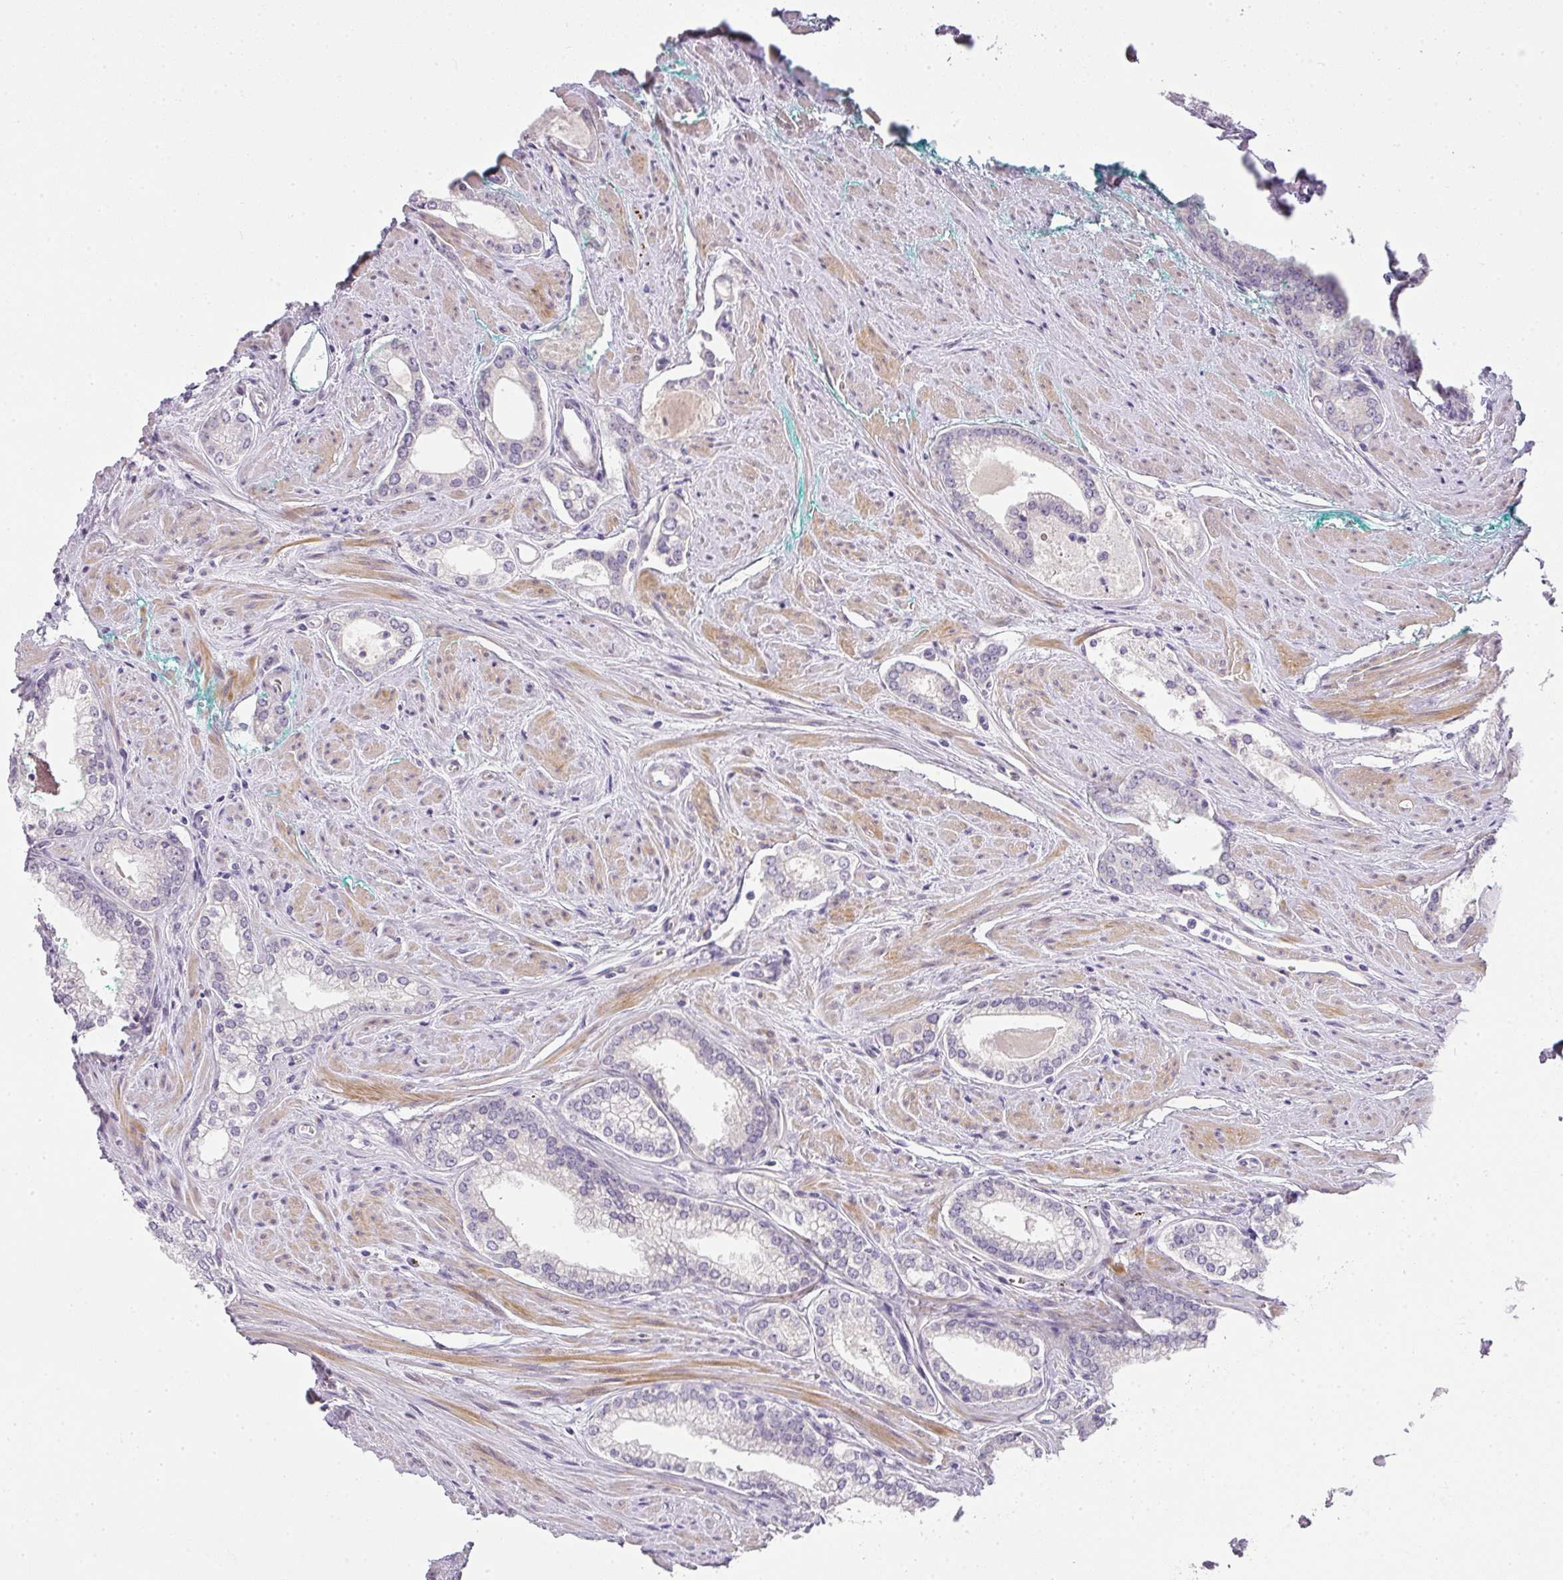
{"staining": {"intensity": "negative", "quantity": "none", "location": "none"}, "tissue": "prostate cancer", "cell_type": "Tumor cells", "image_type": "cancer", "snomed": [{"axis": "morphology", "description": "Adenocarcinoma, Low grade"}, {"axis": "topography", "description": "Prostate and seminal vesicle, NOS"}], "caption": "Human prostate cancer stained for a protein using IHC reveals no expression in tumor cells.", "gene": "RAX2", "patient": {"sex": "male", "age": 60}}